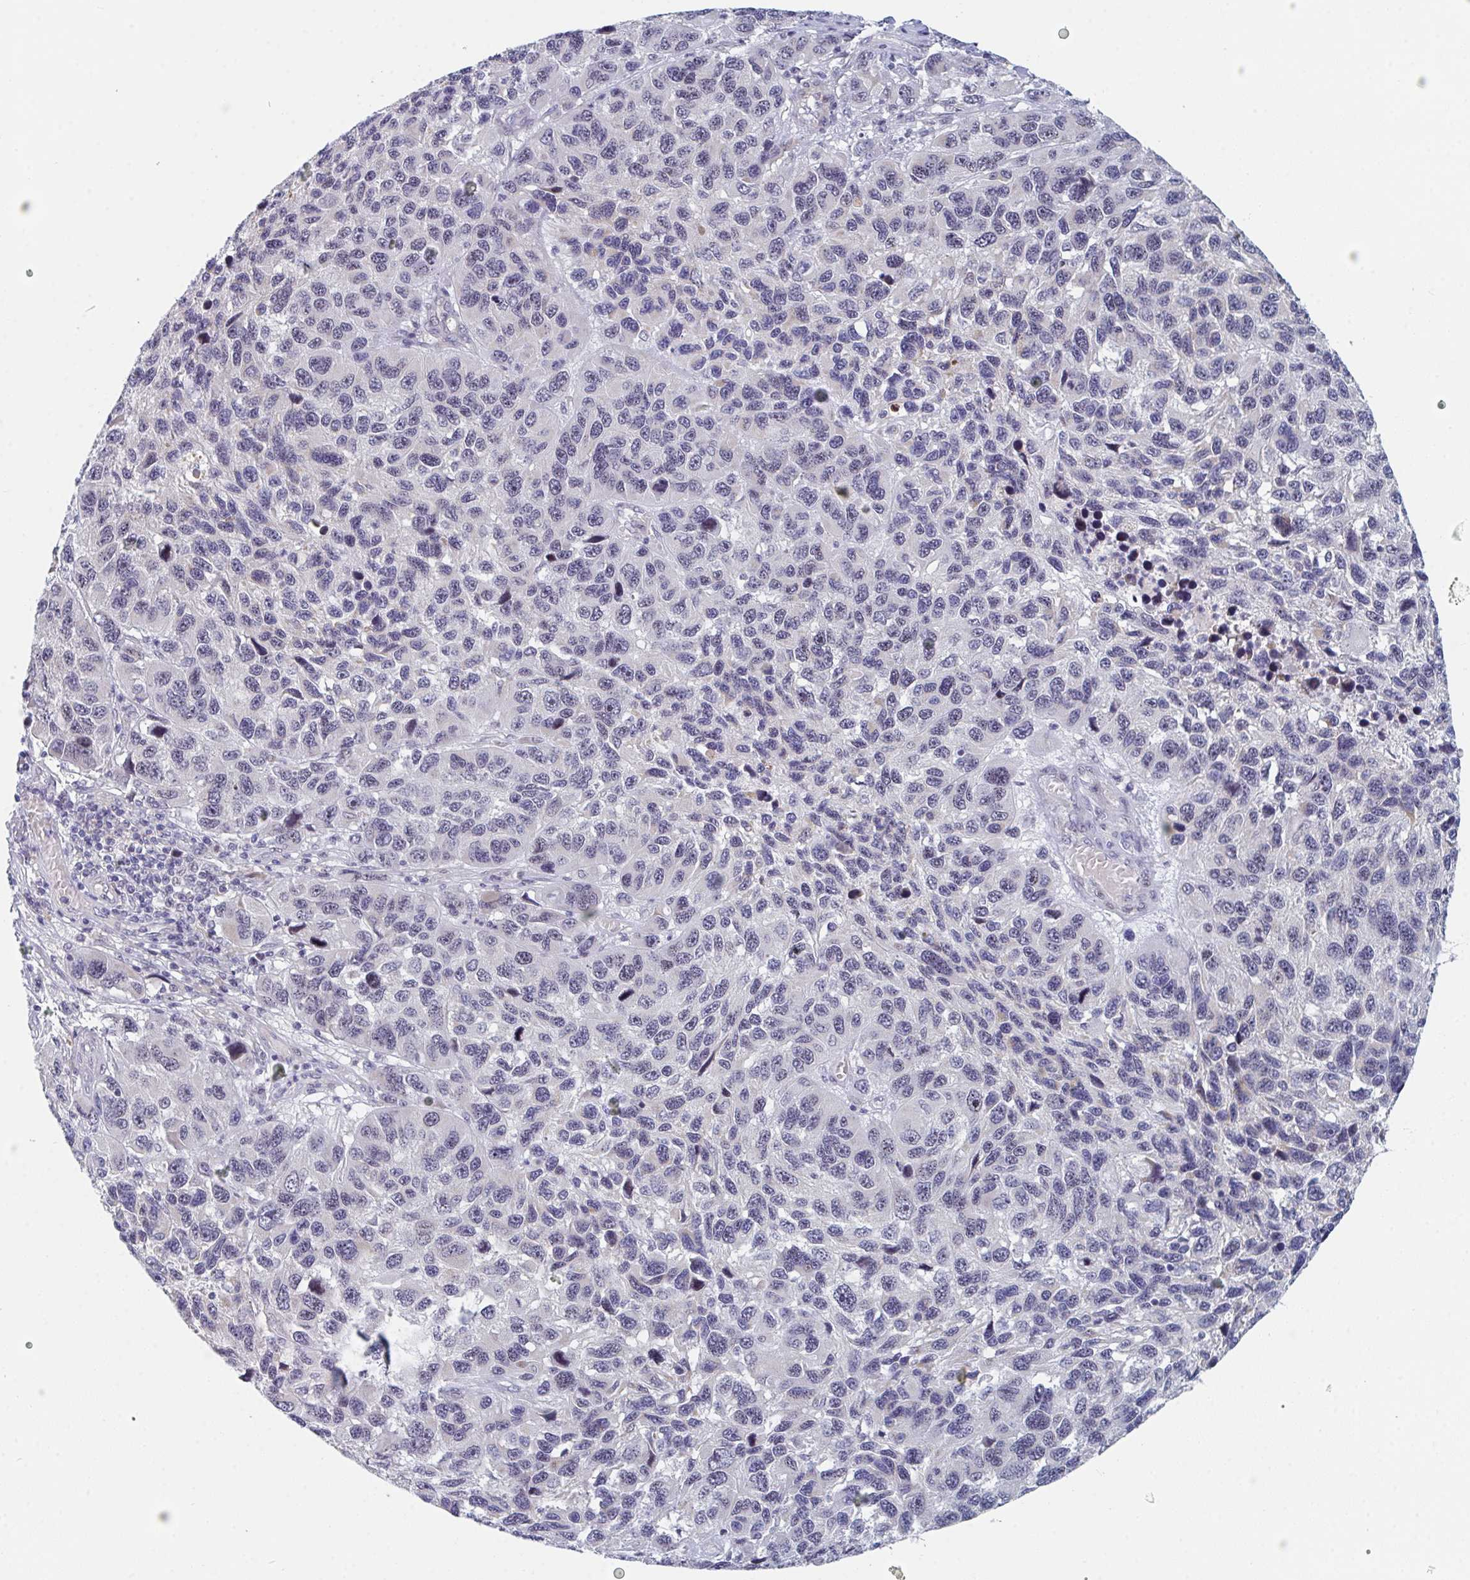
{"staining": {"intensity": "negative", "quantity": "none", "location": "none"}, "tissue": "melanoma", "cell_type": "Tumor cells", "image_type": "cancer", "snomed": [{"axis": "morphology", "description": "Malignant melanoma, NOS"}, {"axis": "topography", "description": "Skin"}], "caption": "Immunohistochemistry (IHC) micrograph of neoplastic tissue: human malignant melanoma stained with DAB displays no significant protein expression in tumor cells.", "gene": "CENPT", "patient": {"sex": "male", "age": 53}}